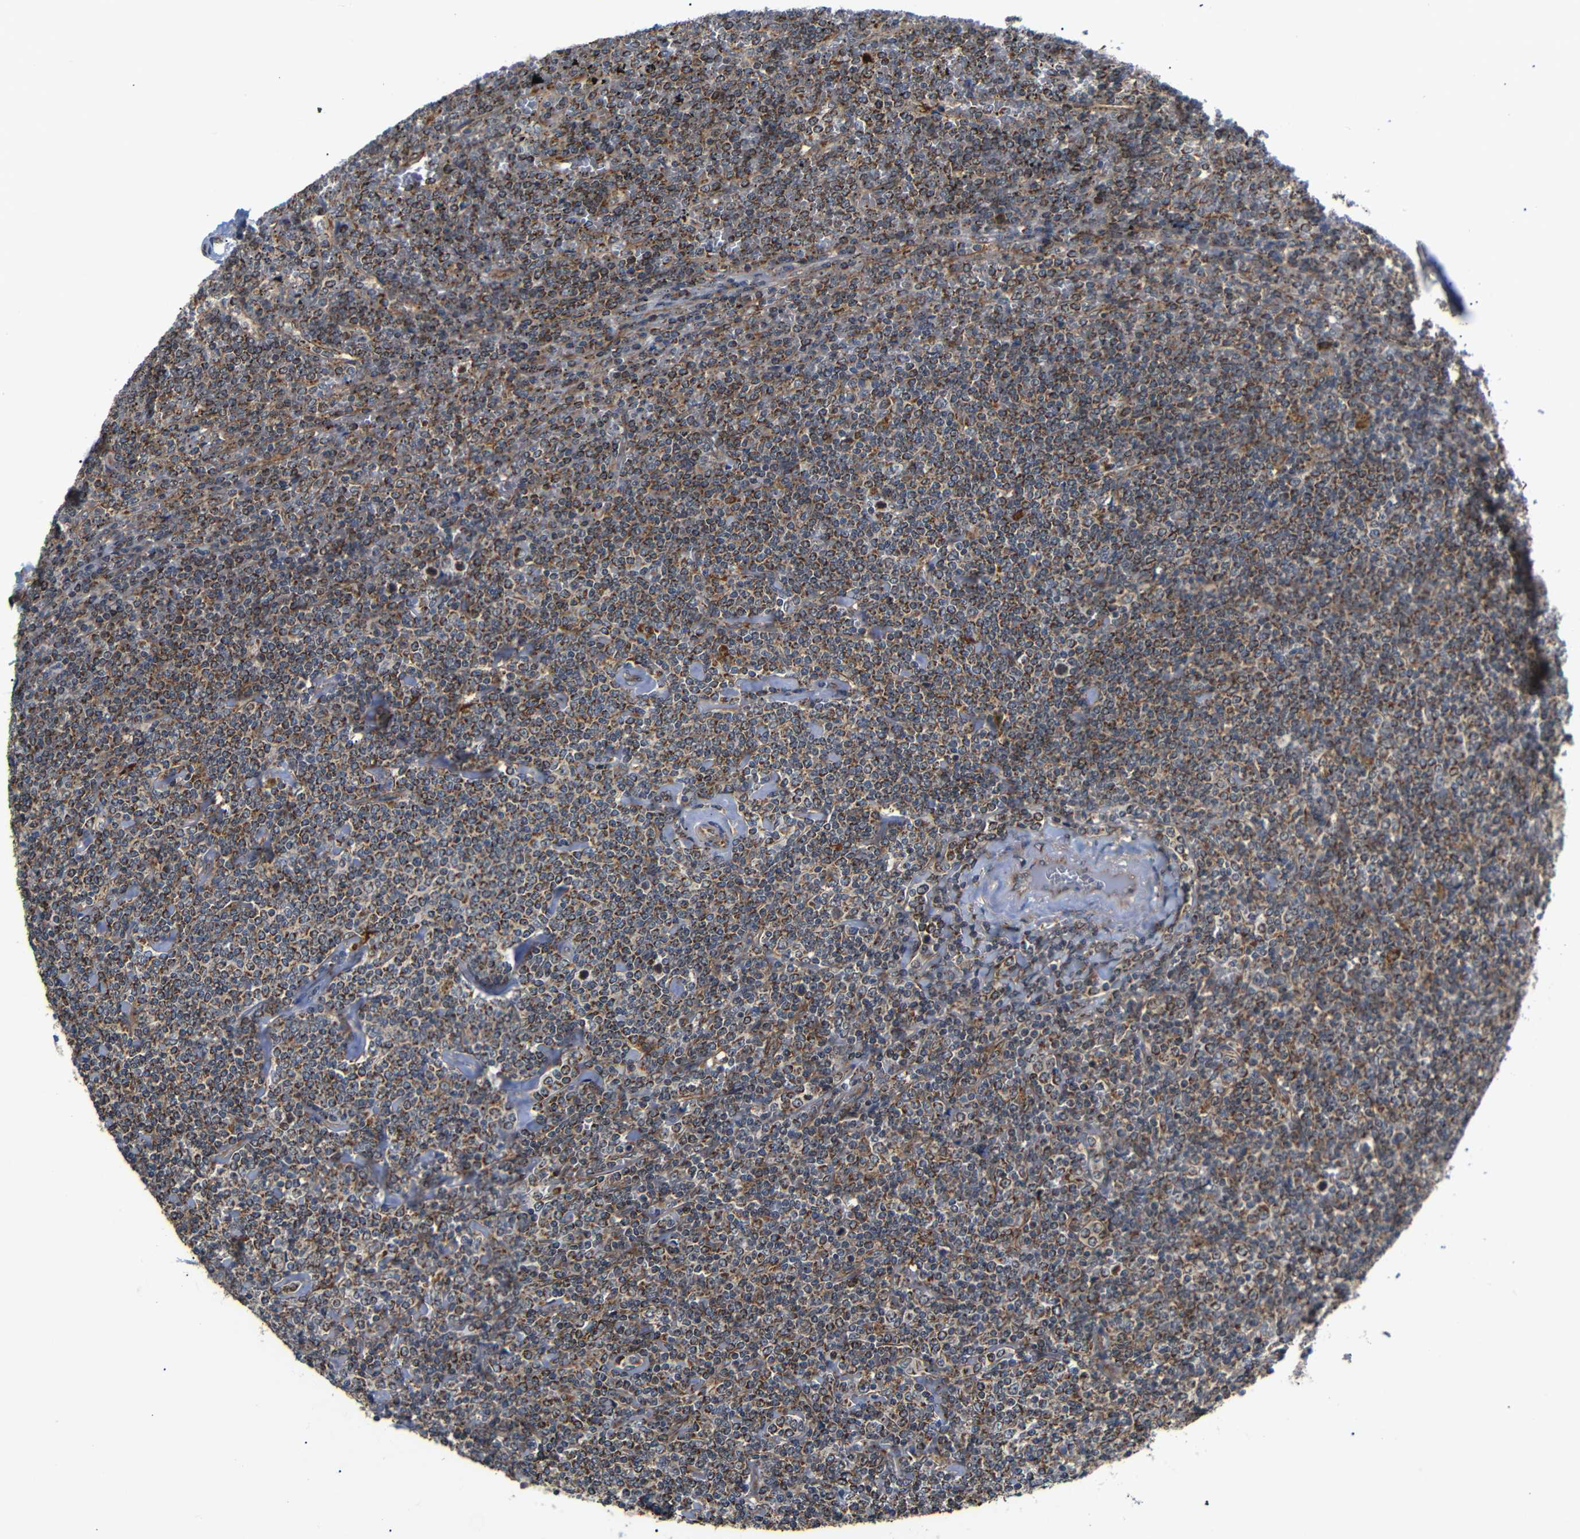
{"staining": {"intensity": "strong", "quantity": ">75%", "location": "cytoplasmic/membranous"}, "tissue": "lymphoma", "cell_type": "Tumor cells", "image_type": "cancer", "snomed": [{"axis": "morphology", "description": "Malignant lymphoma, non-Hodgkin's type, Low grade"}, {"axis": "topography", "description": "Spleen"}], "caption": "Immunohistochemical staining of lymphoma displays high levels of strong cytoplasmic/membranous protein expression in approximately >75% of tumor cells.", "gene": "KANK4", "patient": {"sex": "female", "age": 19}}